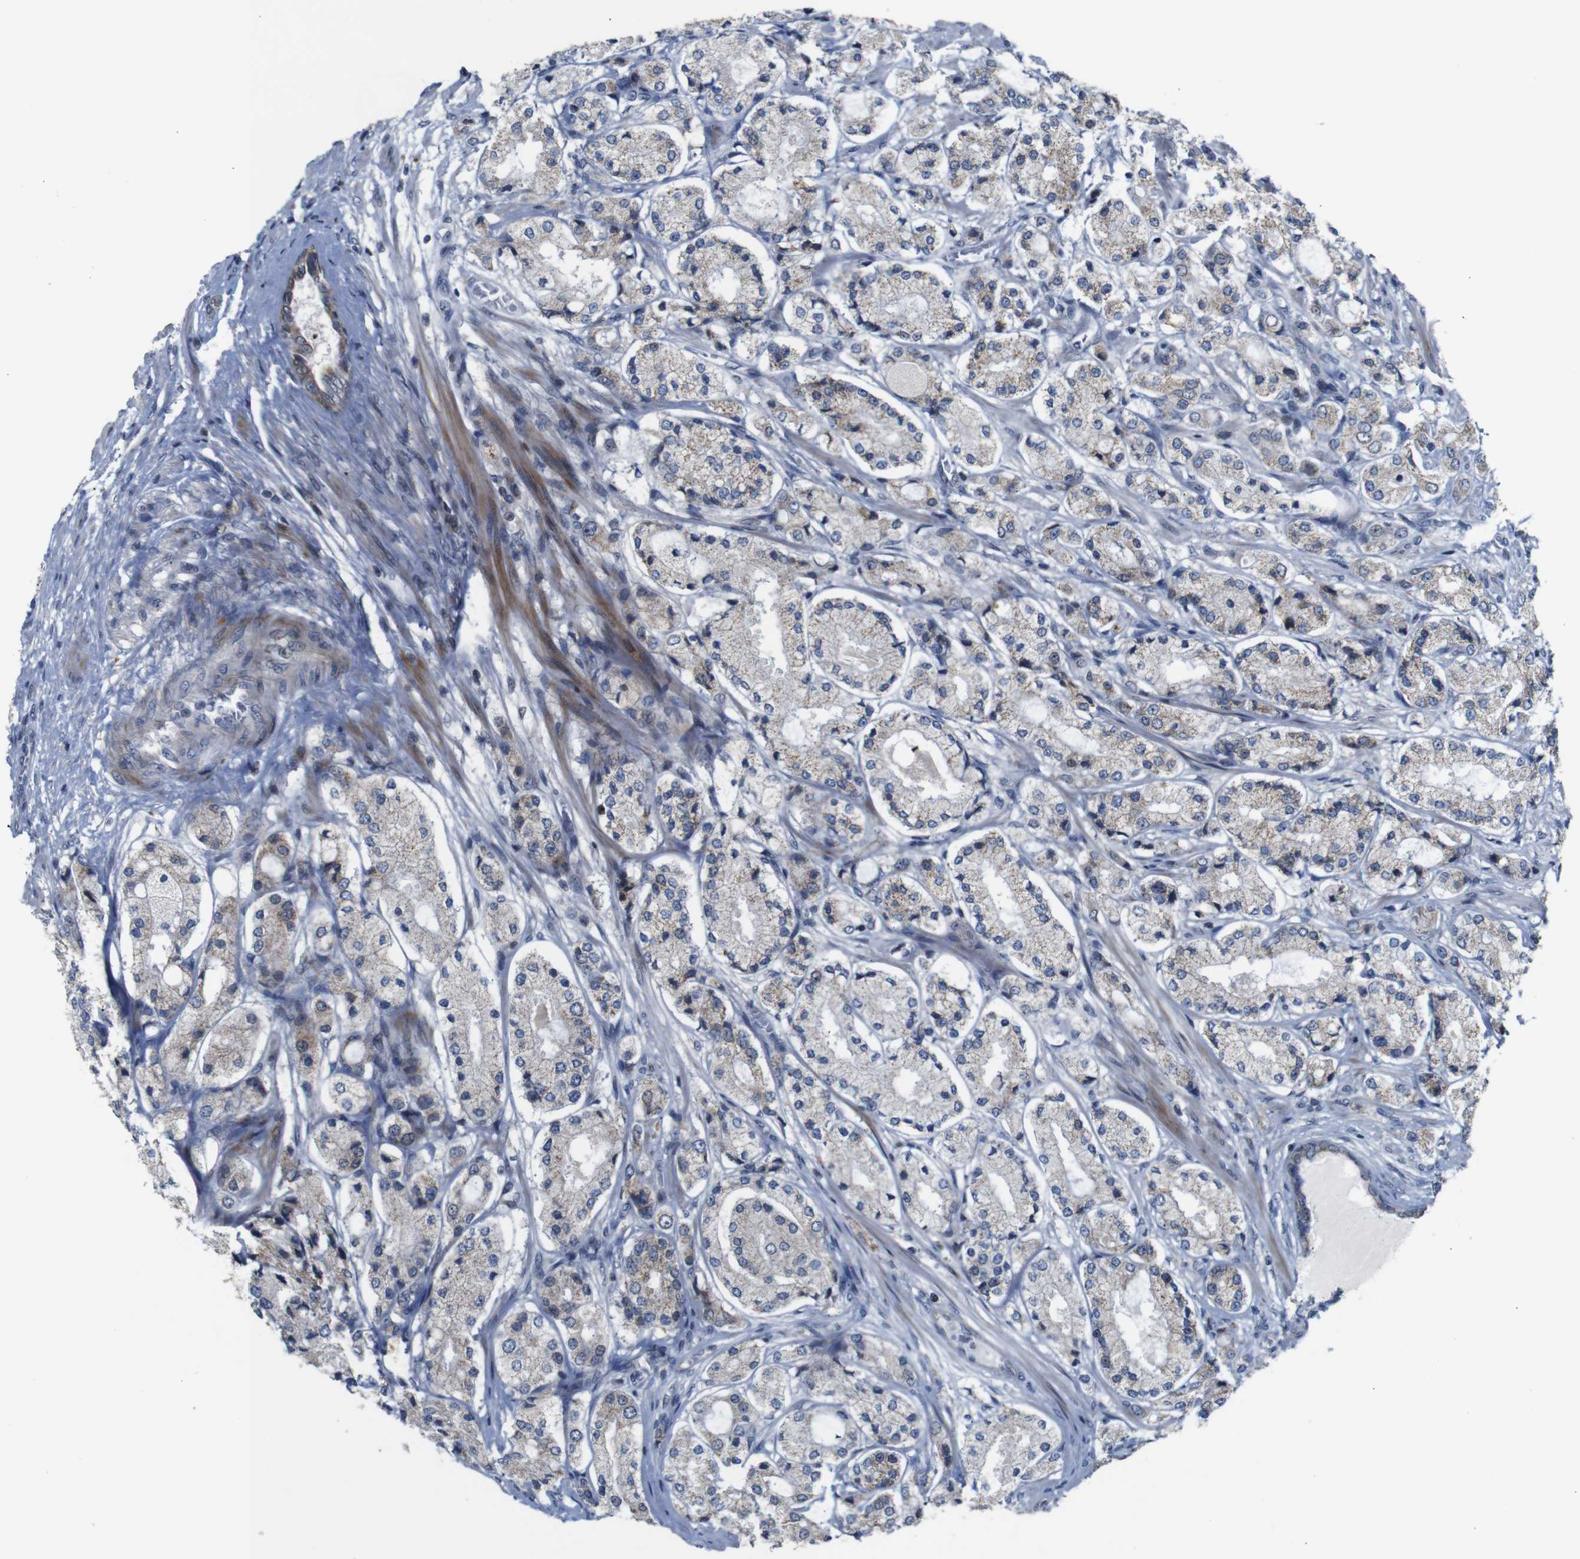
{"staining": {"intensity": "weak", "quantity": ">75%", "location": "cytoplasmic/membranous"}, "tissue": "prostate cancer", "cell_type": "Tumor cells", "image_type": "cancer", "snomed": [{"axis": "morphology", "description": "Adenocarcinoma, High grade"}, {"axis": "topography", "description": "Prostate"}], "caption": "Protein staining shows weak cytoplasmic/membranous expression in approximately >75% of tumor cells in prostate cancer. Immunohistochemistry (ihc) stains the protein in brown and the nuclei are stained blue.", "gene": "ATP7B", "patient": {"sex": "male", "age": 65}}